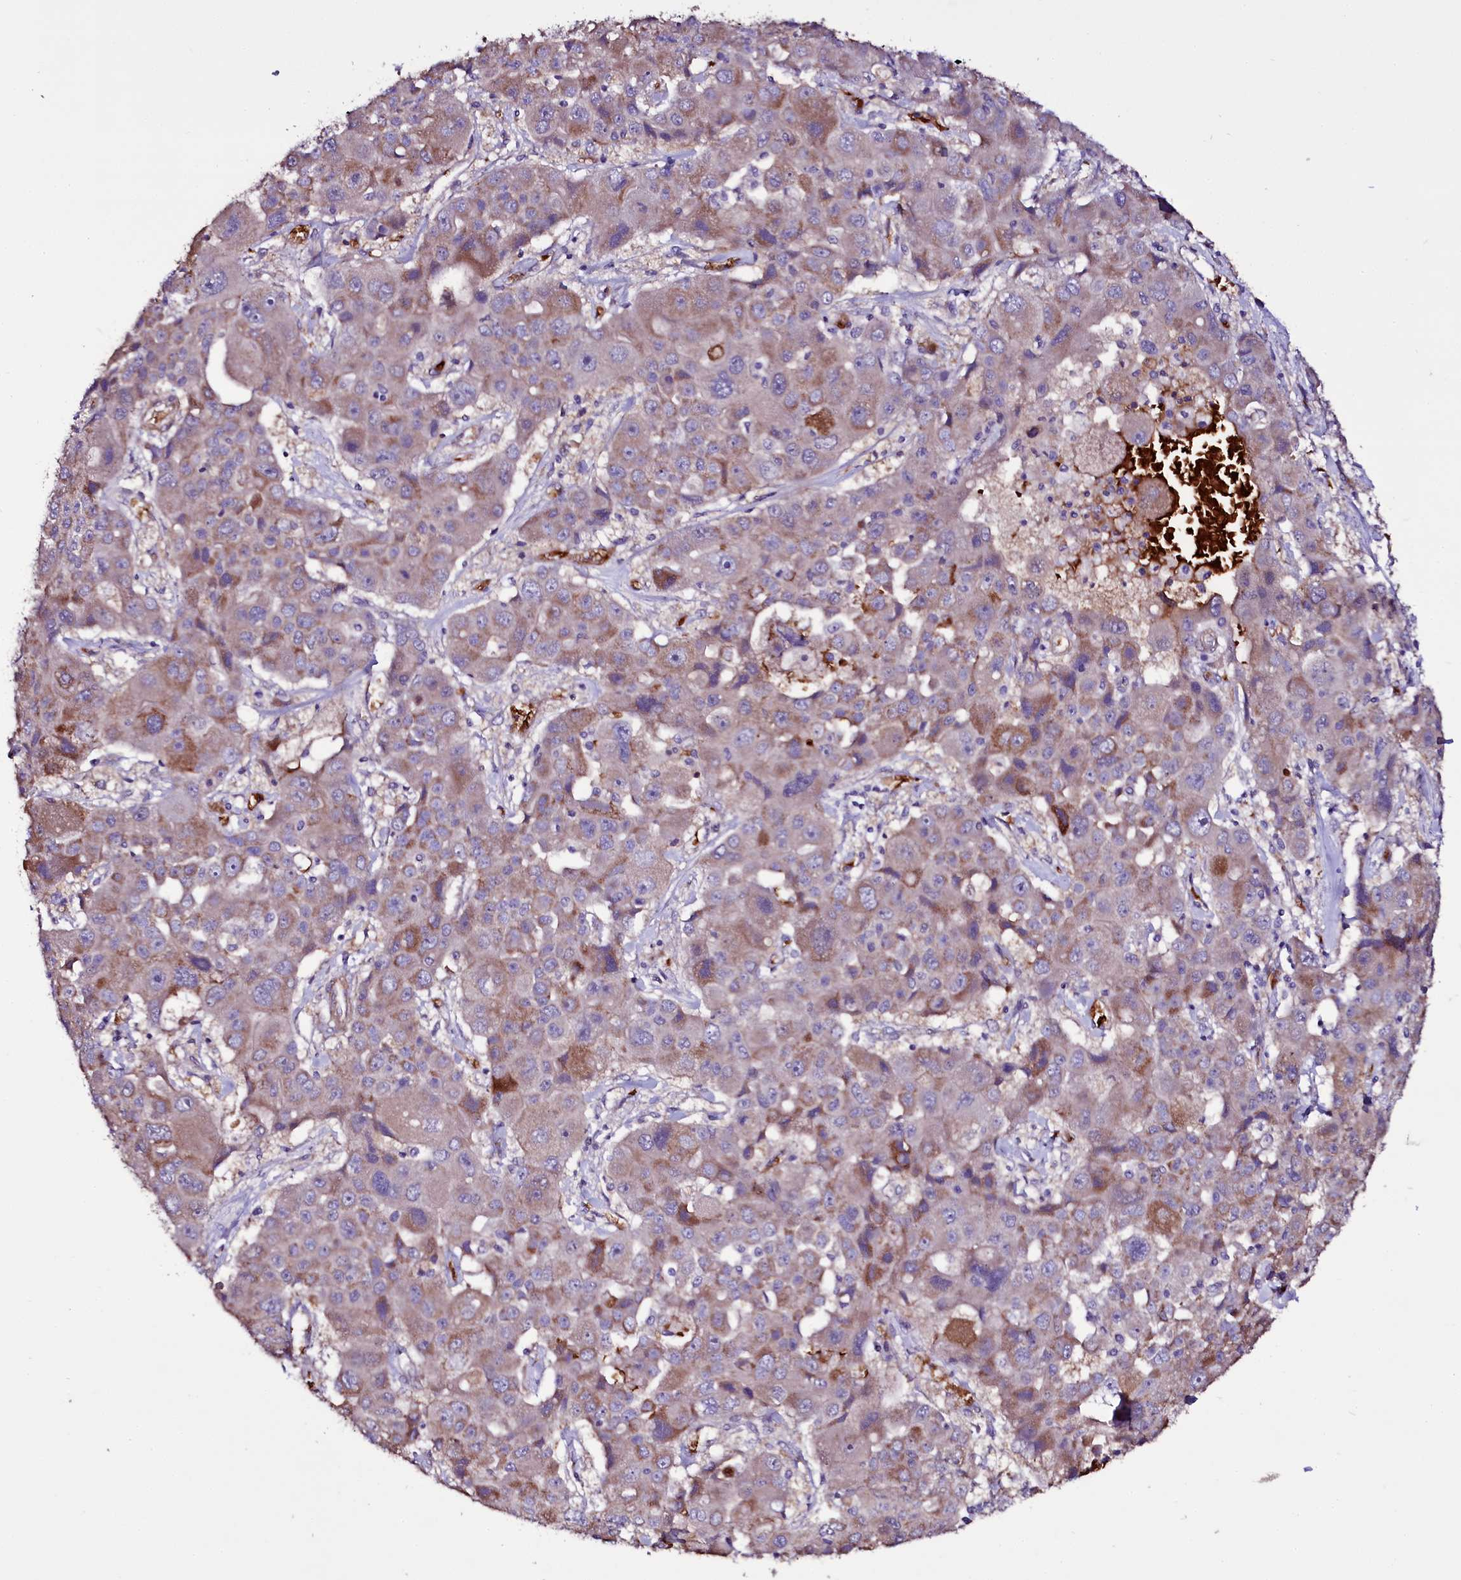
{"staining": {"intensity": "moderate", "quantity": "25%-75%", "location": "cytoplasmic/membranous"}, "tissue": "liver cancer", "cell_type": "Tumor cells", "image_type": "cancer", "snomed": [{"axis": "morphology", "description": "Cholangiocarcinoma"}, {"axis": "topography", "description": "Liver"}], "caption": "Moderate cytoplasmic/membranous protein expression is seen in approximately 25%-75% of tumor cells in liver cancer.", "gene": "MEX3C", "patient": {"sex": "male", "age": 67}}